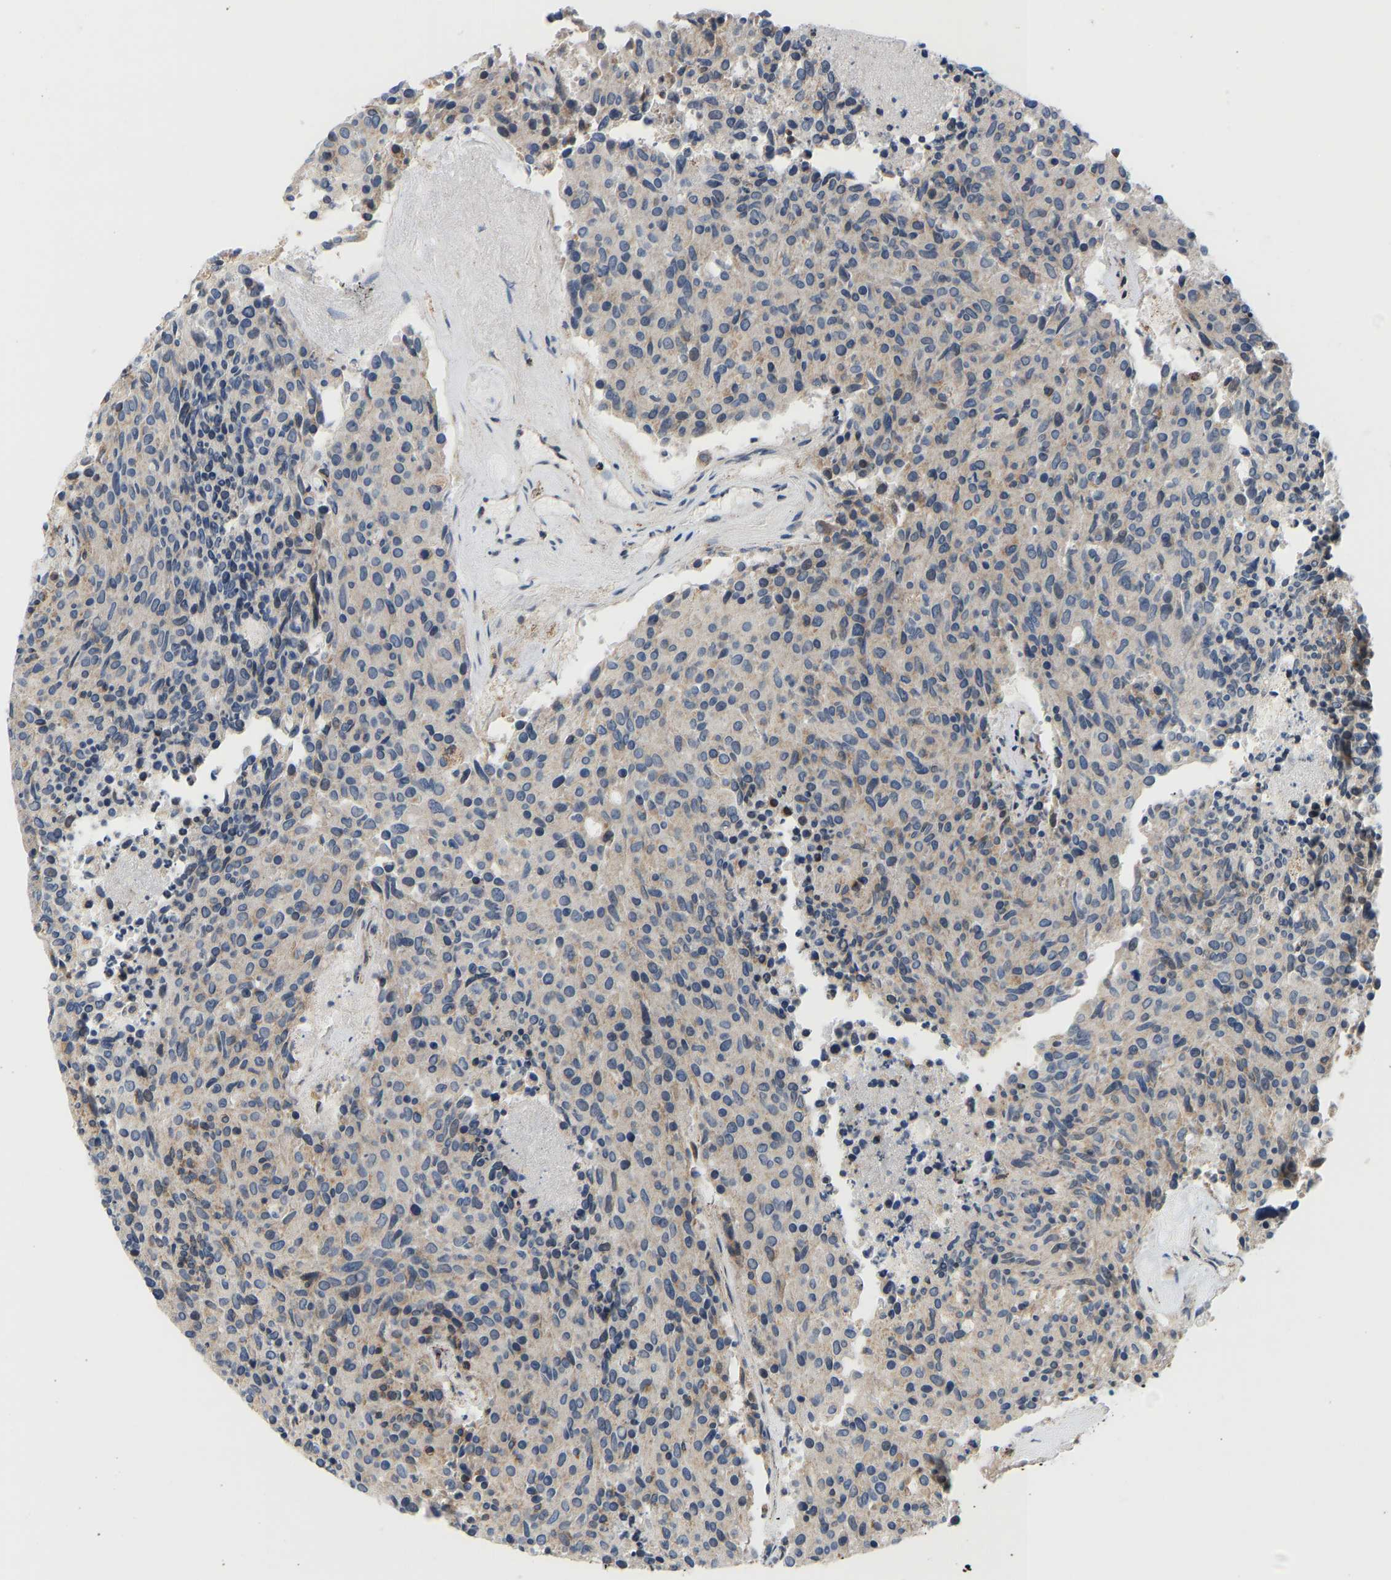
{"staining": {"intensity": "moderate", "quantity": "25%-75%", "location": "cytoplasmic/membranous"}, "tissue": "carcinoid", "cell_type": "Tumor cells", "image_type": "cancer", "snomed": [{"axis": "morphology", "description": "Carcinoid, malignant, NOS"}, {"axis": "topography", "description": "Pancreas"}], "caption": "This micrograph demonstrates immunohistochemistry staining of human carcinoid, with medium moderate cytoplasmic/membranous positivity in about 25%-75% of tumor cells.", "gene": "GPSM2", "patient": {"sex": "female", "age": 54}}